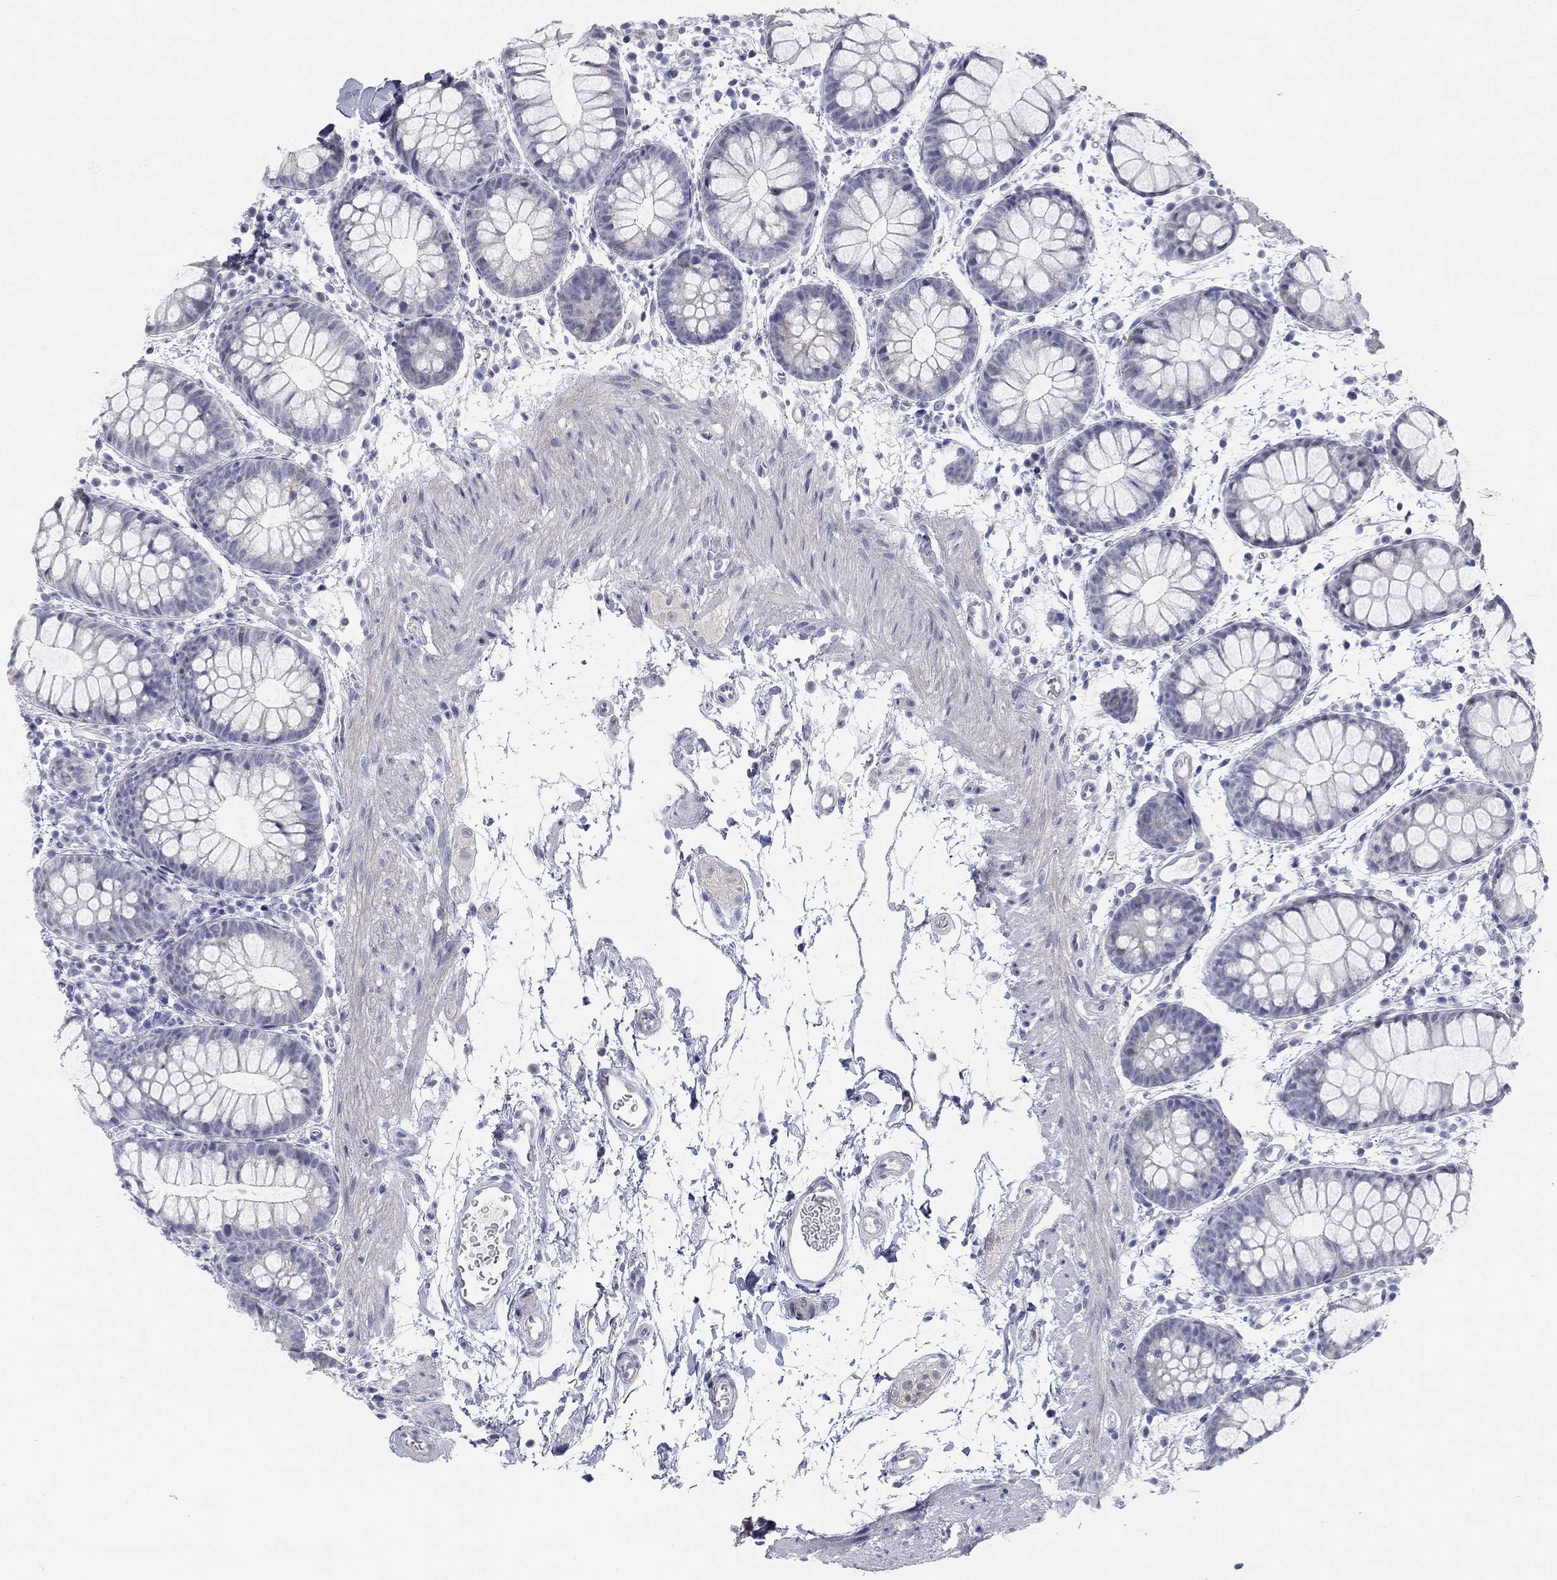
{"staining": {"intensity": "negative", "quantity": "none", "location": "none"}, "tissue": "rectum", "cell_type": "Glandular cells", "image_type": "normal", "snomed": [{"axis": "morphology", "description": "Normal tissue, NOS"}, {"axis": "topography", "description": "Rectum"}], "caption": "High magnification brightfield microscopy of benign rectum stained with DAB (3,3'-diaminobenzidine) (brown) and counterstained with hematoxylin (blue): glandular cells show no significant positivity.", "gene": "WASF3", "patient": {"sex": "male", "age": 57}}